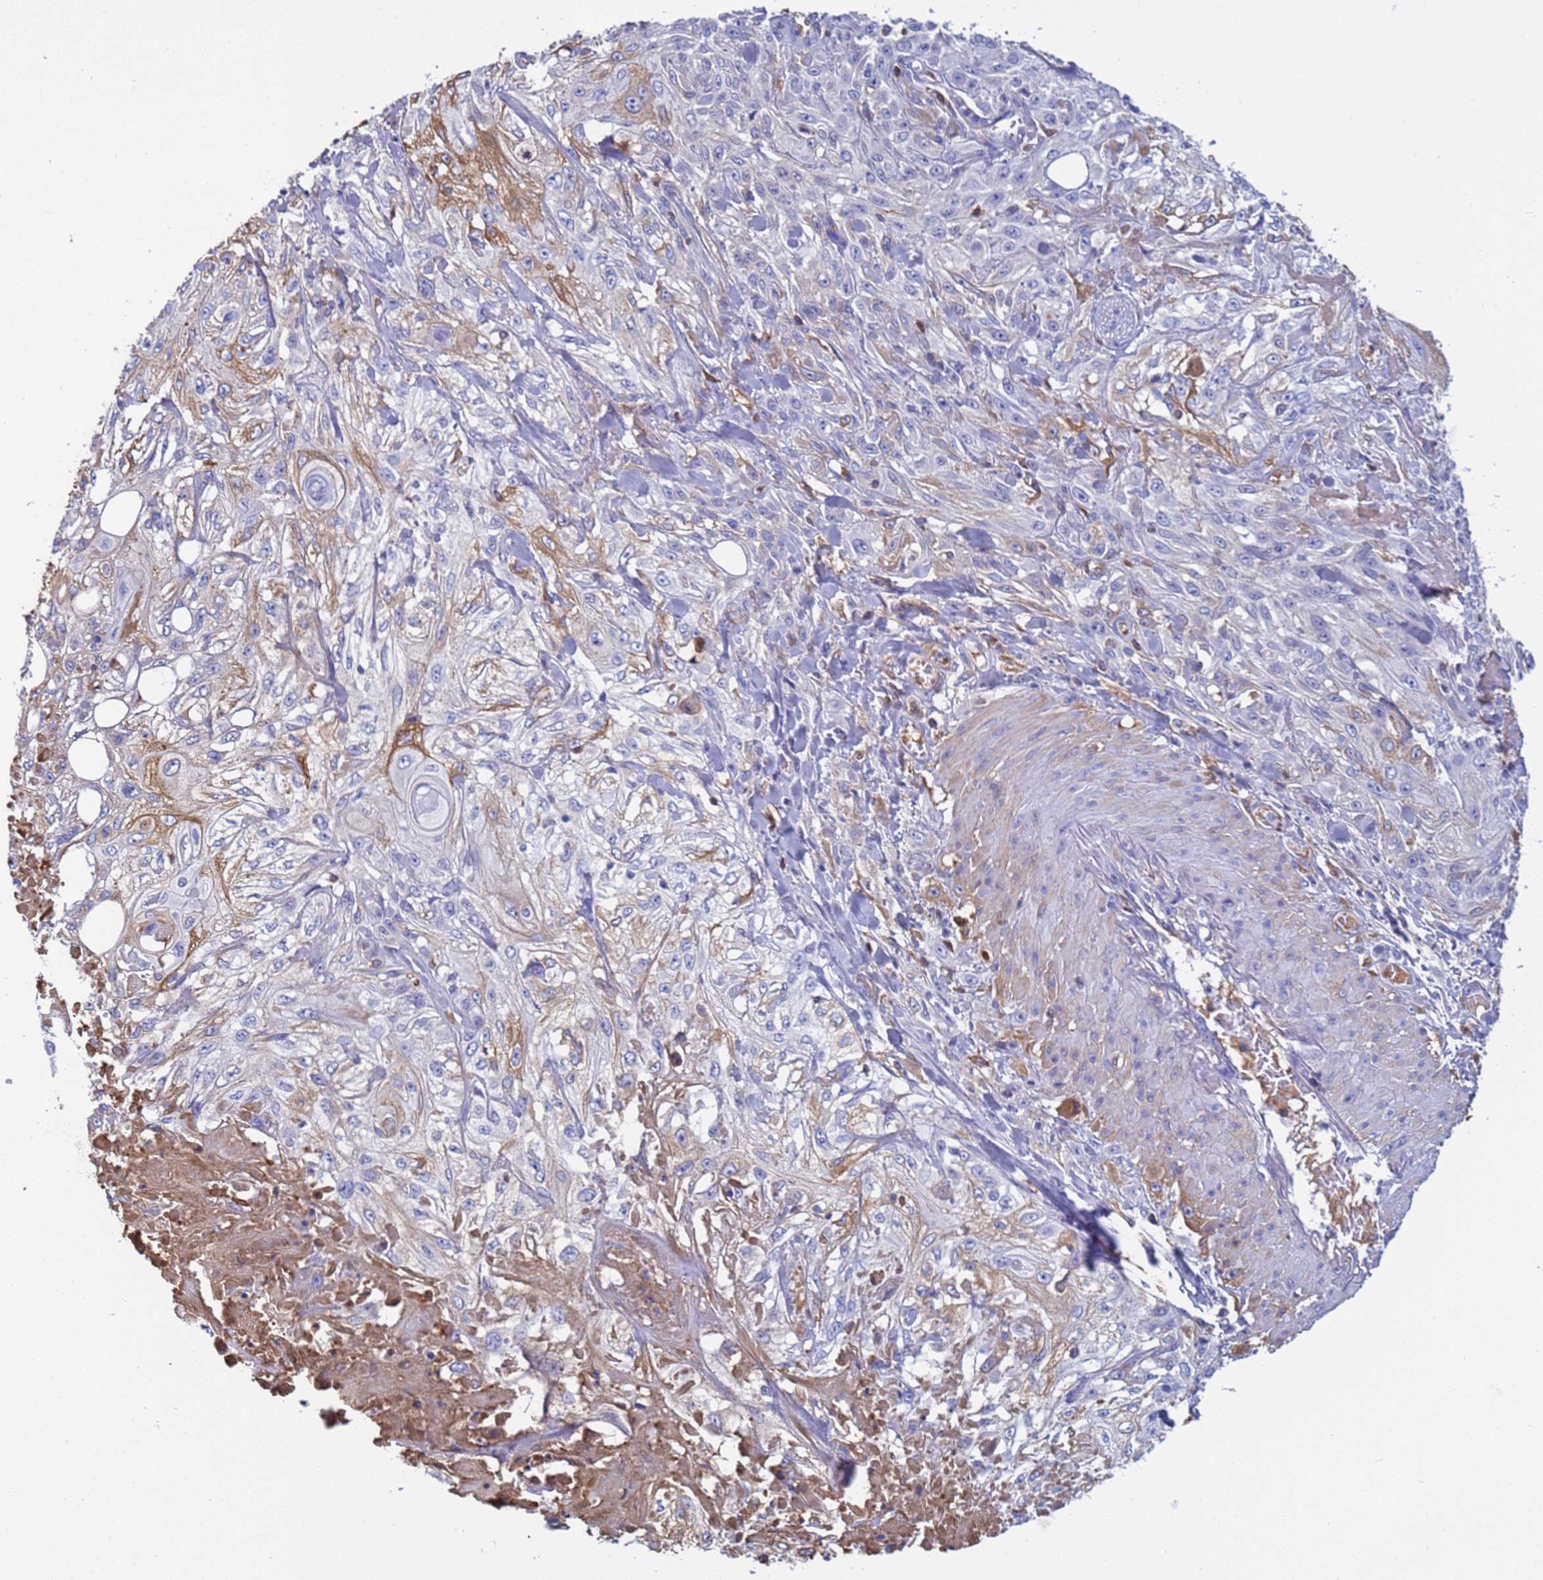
{"staining": {"intensity": "weak", "quantity": "<25%", "location": "cytoplasmic/membranous"}, "tissue": "skin cancer", "cell_type": "Tumor cells", "image_type": "cancer", "snomed": [{"axis": "morphology", "description": "Squamous cell carcinoma, NOS"}, {"axis": "morphology", "description": "Squamous cell carcinoma, metastatic, NOS"}, {"axis": "topography", "description": "Skin"}, {"axis": "topography", "description": "Lymph node"}], "caption": "A micrograph of skin cancer (squamous cell carcinoma) stained for a protein reveals no brown staining in tumor cells.", "gene": "H1-7", "patient": {"sex": "male", "age": 75}}